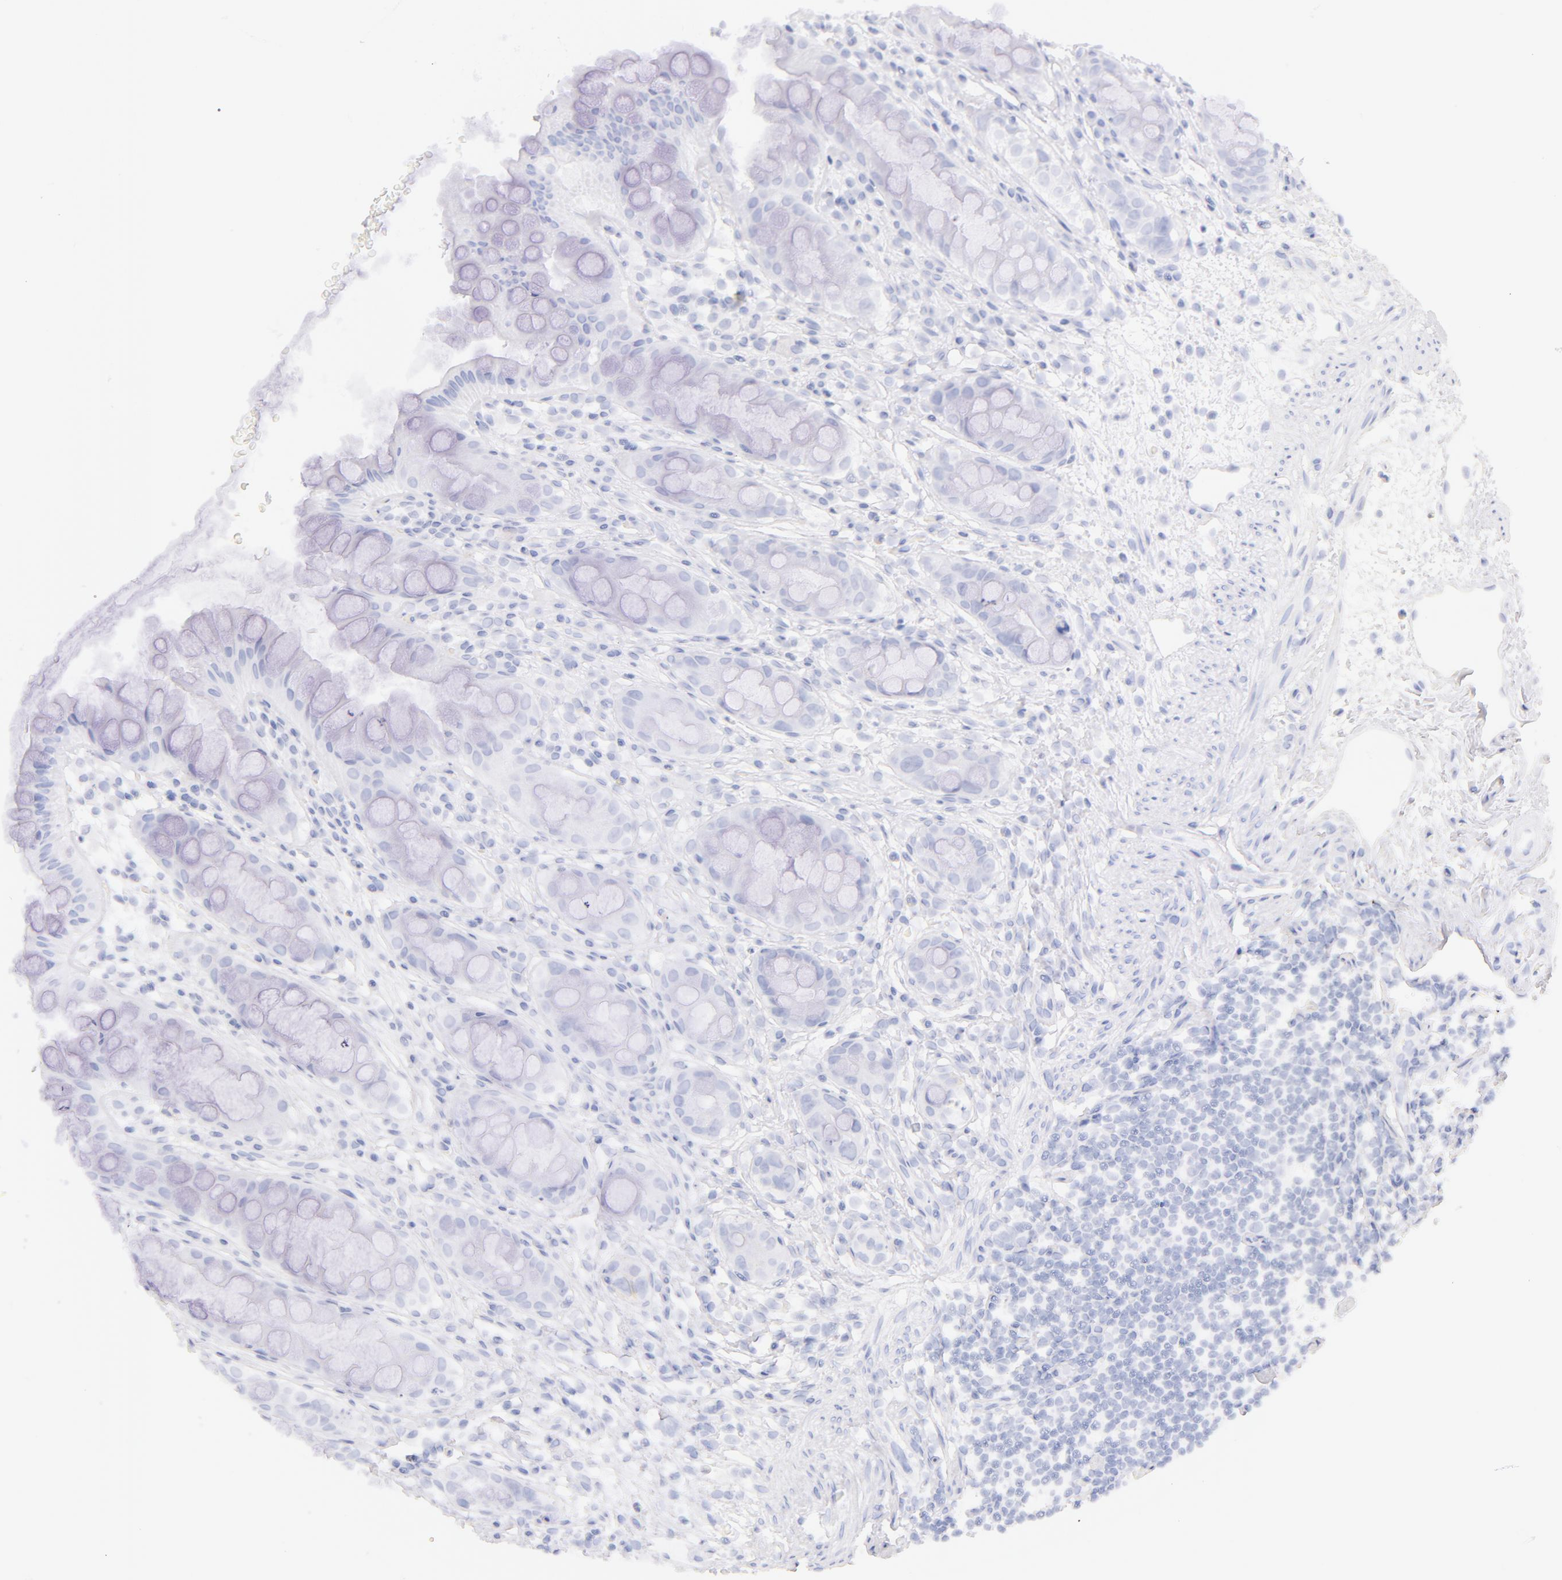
{"staining": {"intensity": "negative", "quantity": "none", "location": "none"}, "tissue": "rectum", "cell_type": "Glandular cells", "image_type": "normal", "snomed": [{"axis": "morphology", "description": "Normal tissue, NOS"}, {"axis": "topography", "description": "Rectum"}], "caption": "This photomicrograph is of normal rectum stained with immunohistochemistry to label a protein in brown with the nuclei are counter-stained blue. There is no expression in glandular cells. (Brightfield microscopy of DAB (3,3'-diaminobenzidine) IHC at high magnification).", "gene": "CD44", "patient": {"sex": "male", "age": 65}}